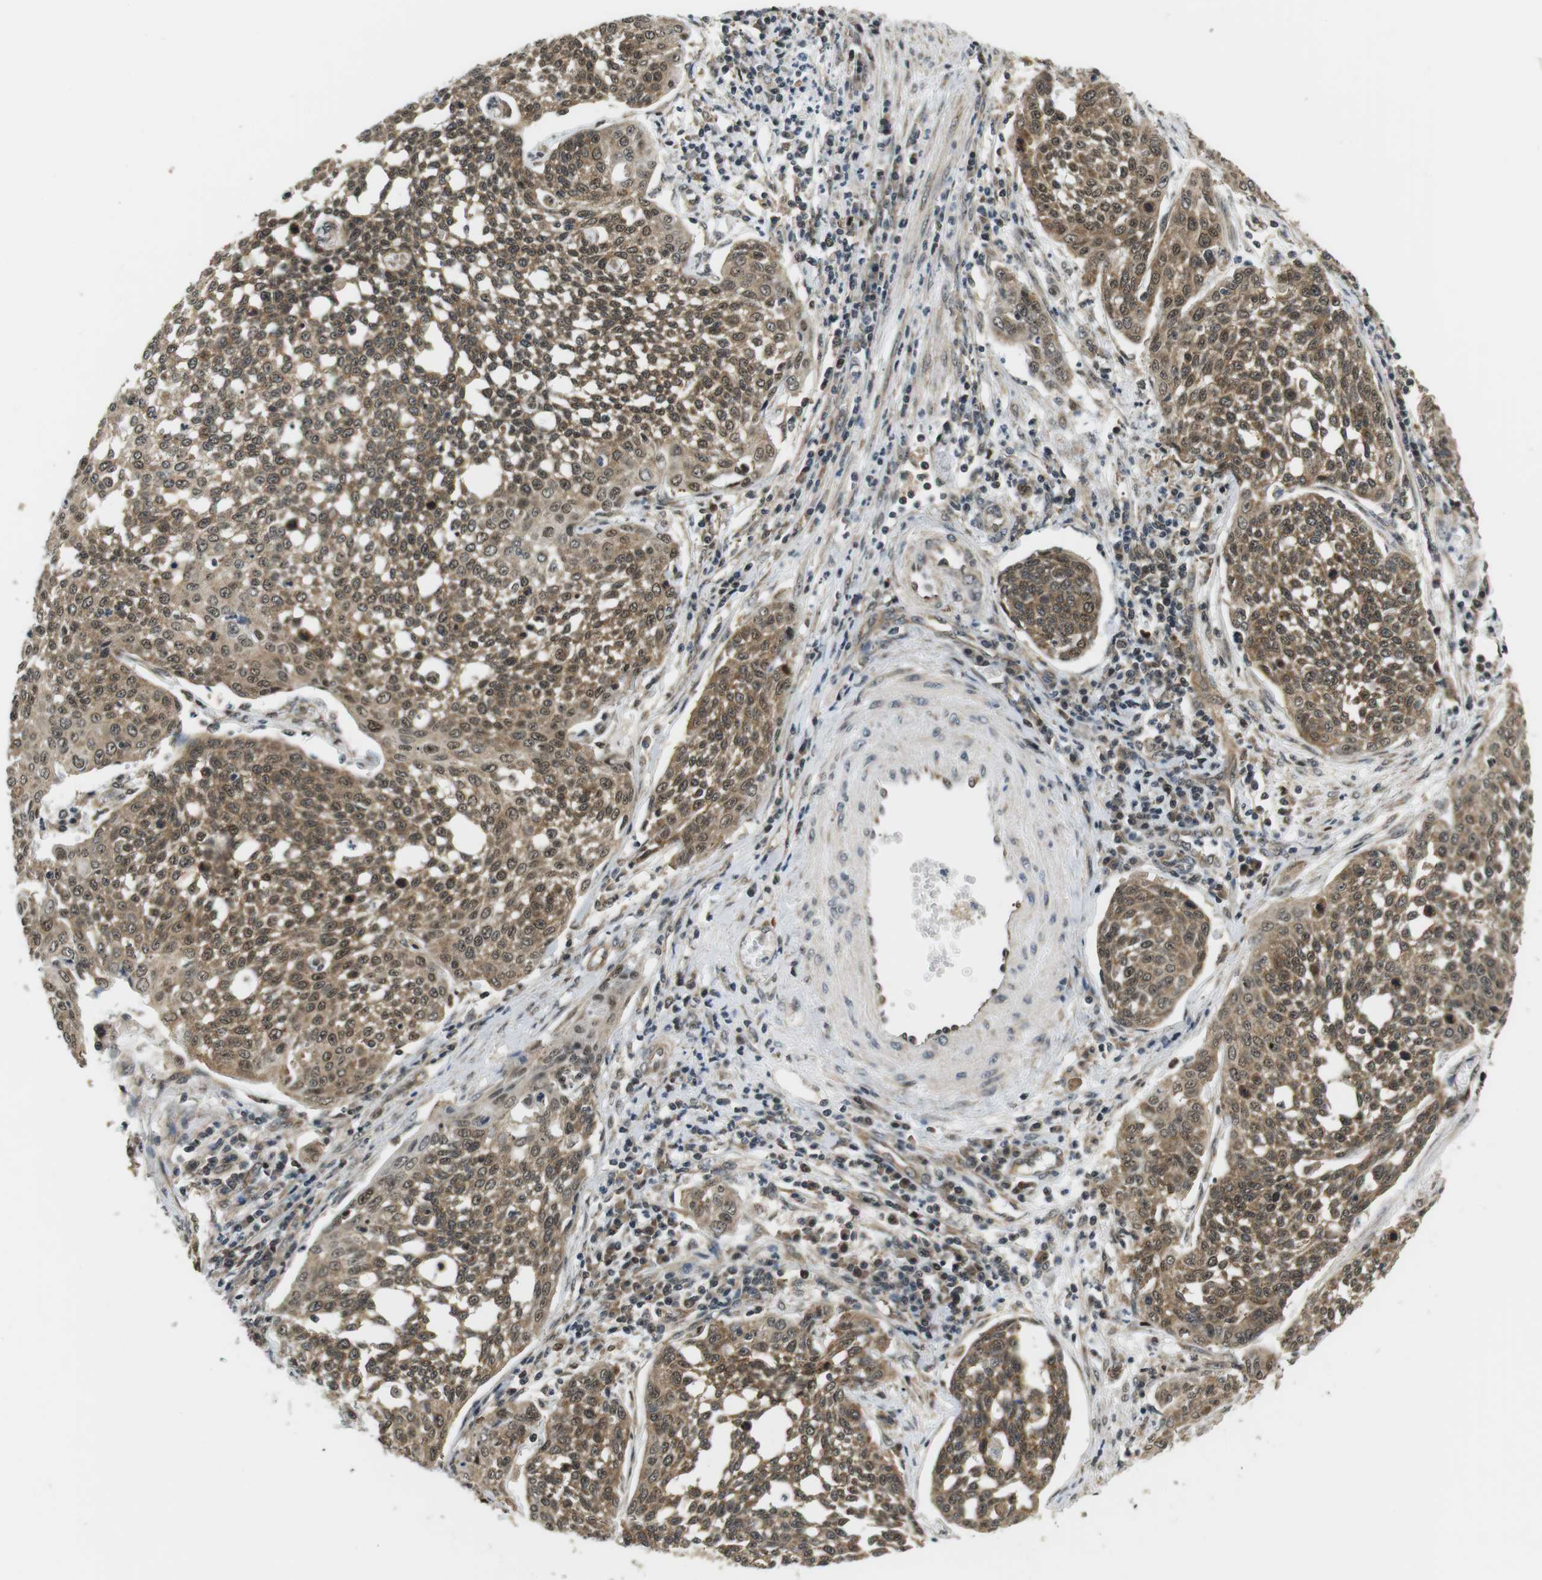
{"staining": {"intensity": "moderate", "quantity": ">75%", "location": "cytoplasmic/membranous,nuclear"}, "tissue": "cervical cancer", "cell_type": "Tumor cells", "image_type": "cancer", "snomed": [{"axis": "morphology", "description": "Squamous cell carcinoma, NOS"}, {"axis": "topography", "description": "Cervix"}], "caption": "Protein expression analysis of cervical cancer (squamous cell carcinoma) exhibits moderate cytoplasmic/membranous and nuclear staining in approximately >75% of tumor cells.", "gene": "CSNK2B", "patient": {"sex": "female", "age": 34}}